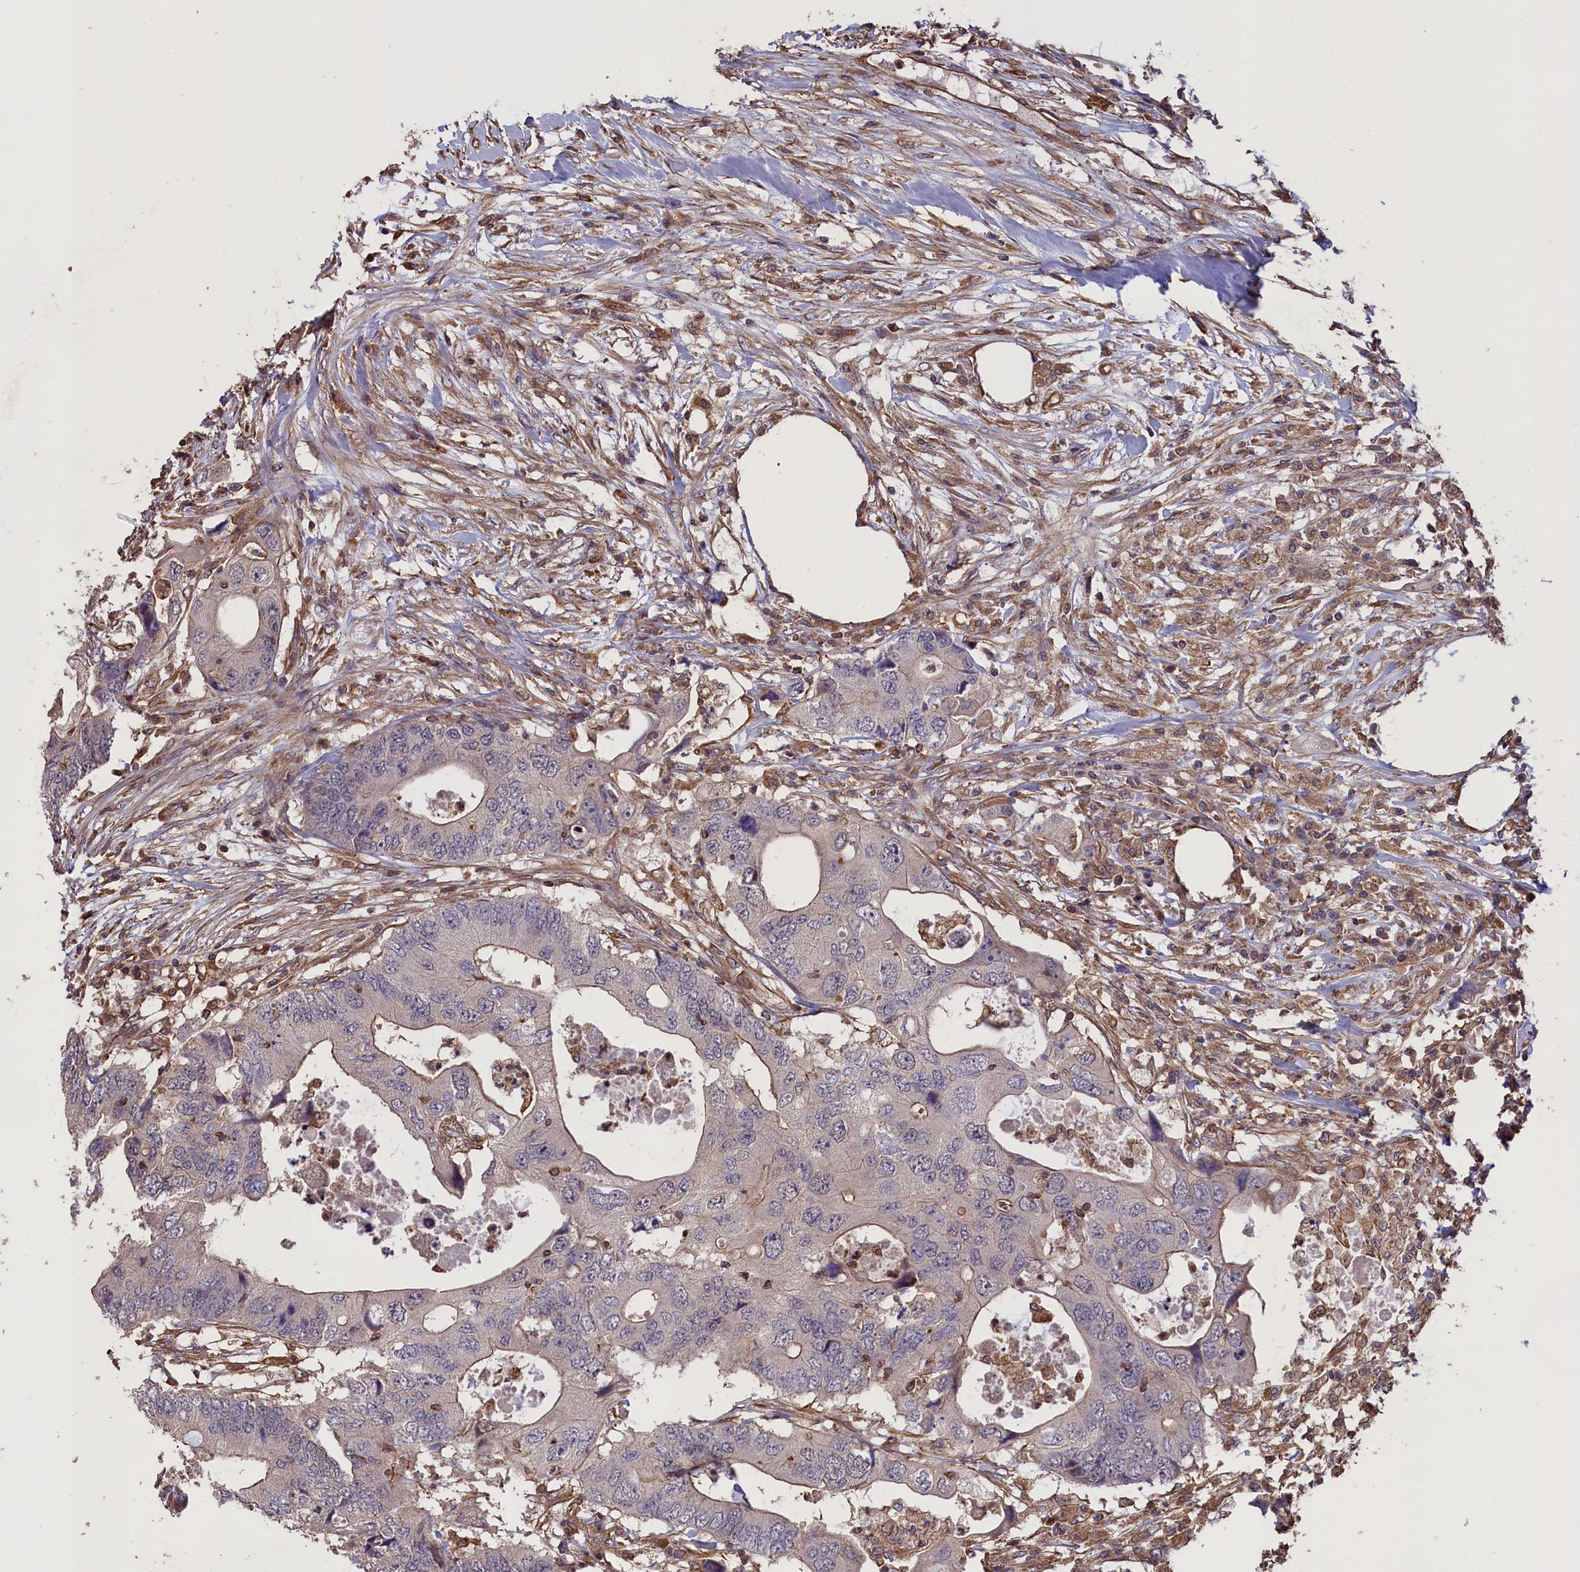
{"staining": {"intensity": "moderate", "quantity": "<25%", "location": "cytoplasmic/membranous"}, "tissue": "colorectal cancer", "cell_type": "Tumor cells", "image_type": "cancer", "snomed": [{"axis": "morphology", "description": "Adenocarcinoma, NOS"}, {"axis": "topography", "description": "Colon"}], "caption": "Human colorectal cancer stained with a brown dye shows moderate cytoplasmic/membranous positive positivity in approximately <25% of tumor cells.", "gene": "DAPK3", "patient": {"sex": "male", "age": 71}}